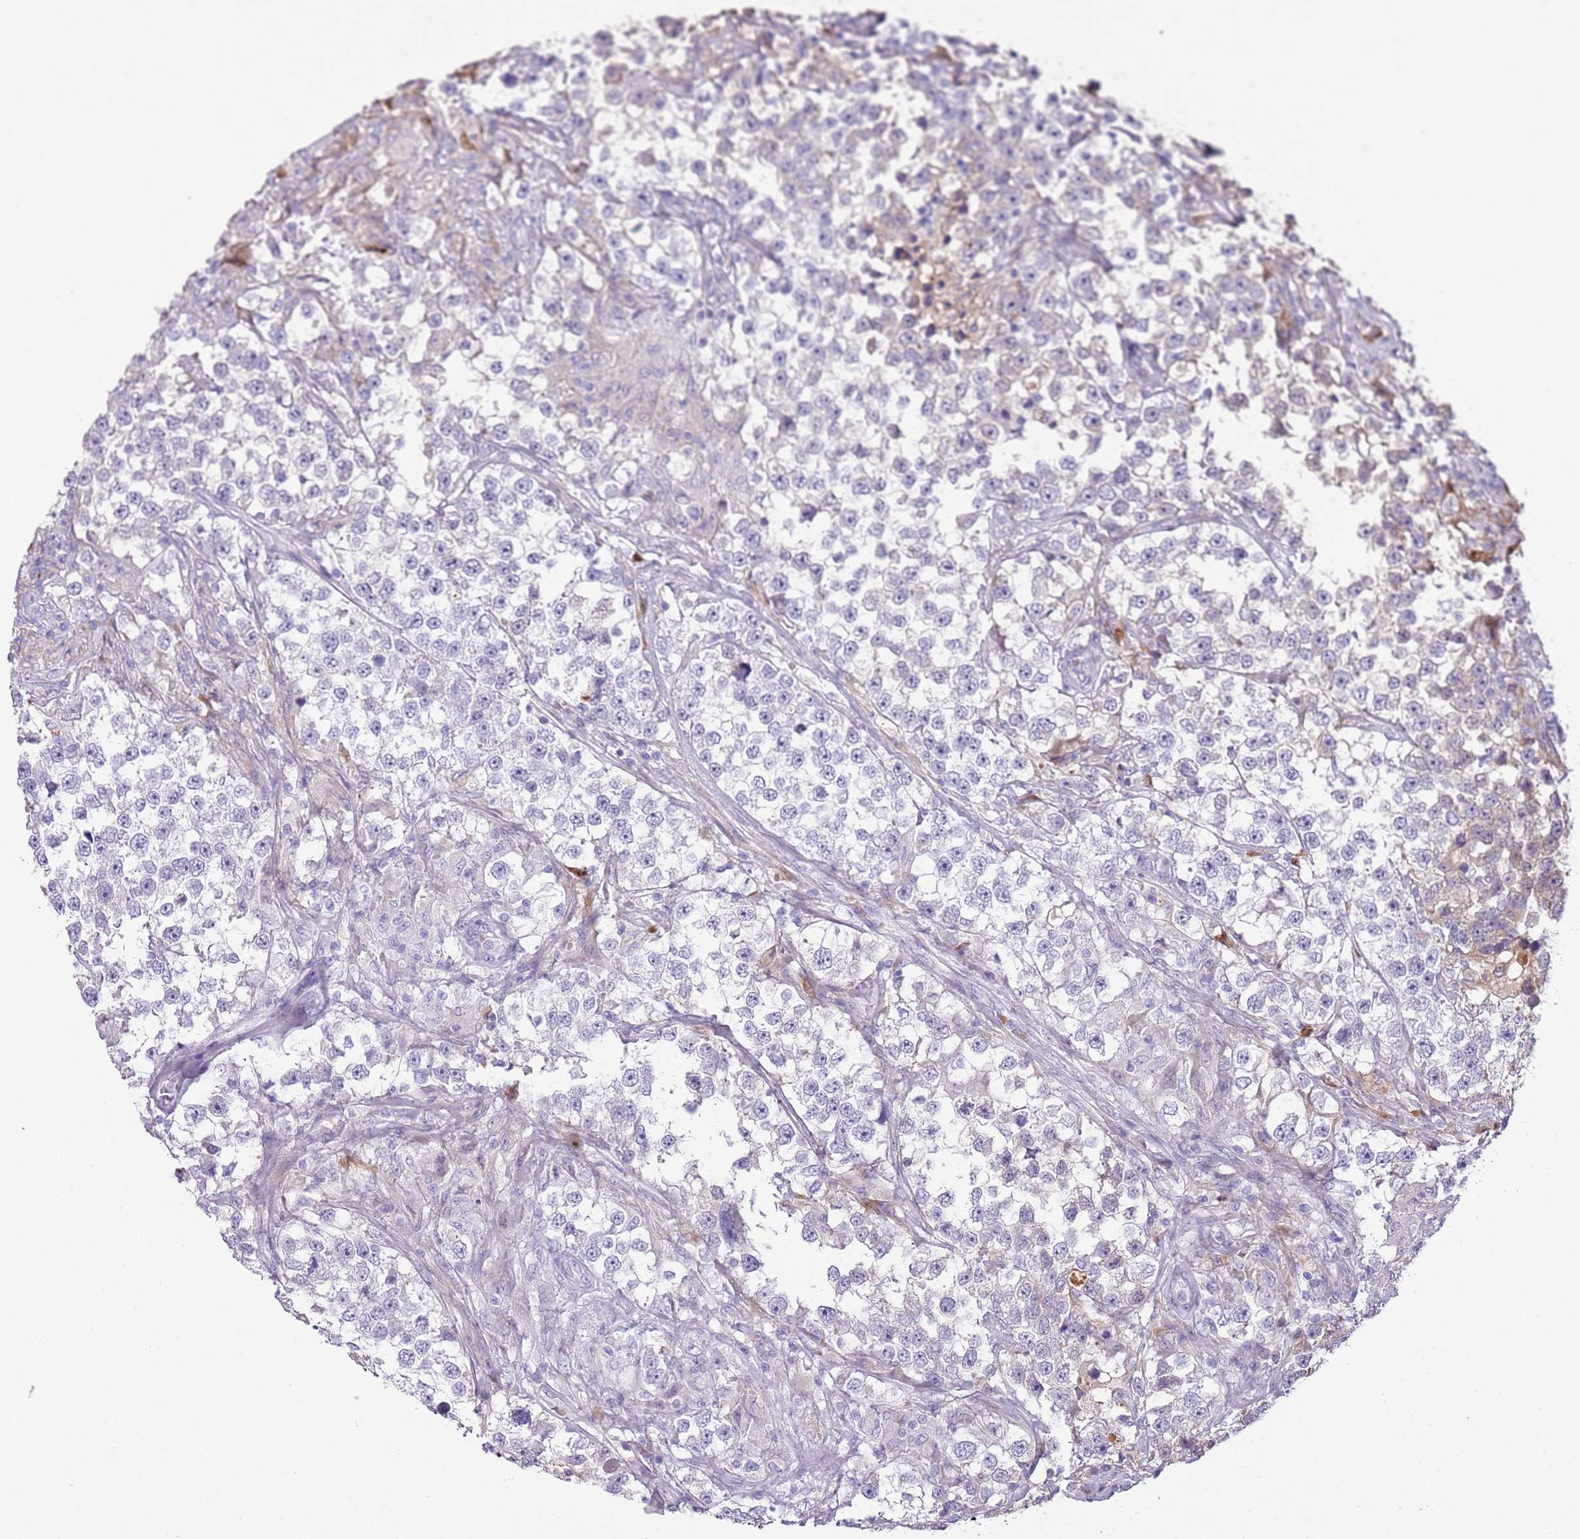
{"staining": {"intensity": "negative", "quantity": "none", "location": "none"}, "tissue": "testis cancer", "cell_type": "Tumor cells", "image_type": "cancer", "snomed": [{"axis": "morphology", "description": "Seminoma, NOS"}, {"axis": "topography", "description": "Testis"}], "caption": "The histopathology image reveals no staining of tumor cells in seminoma (testis).", "gene": "ABHD17C", "patient": {"sex": "male", "age": 46}}